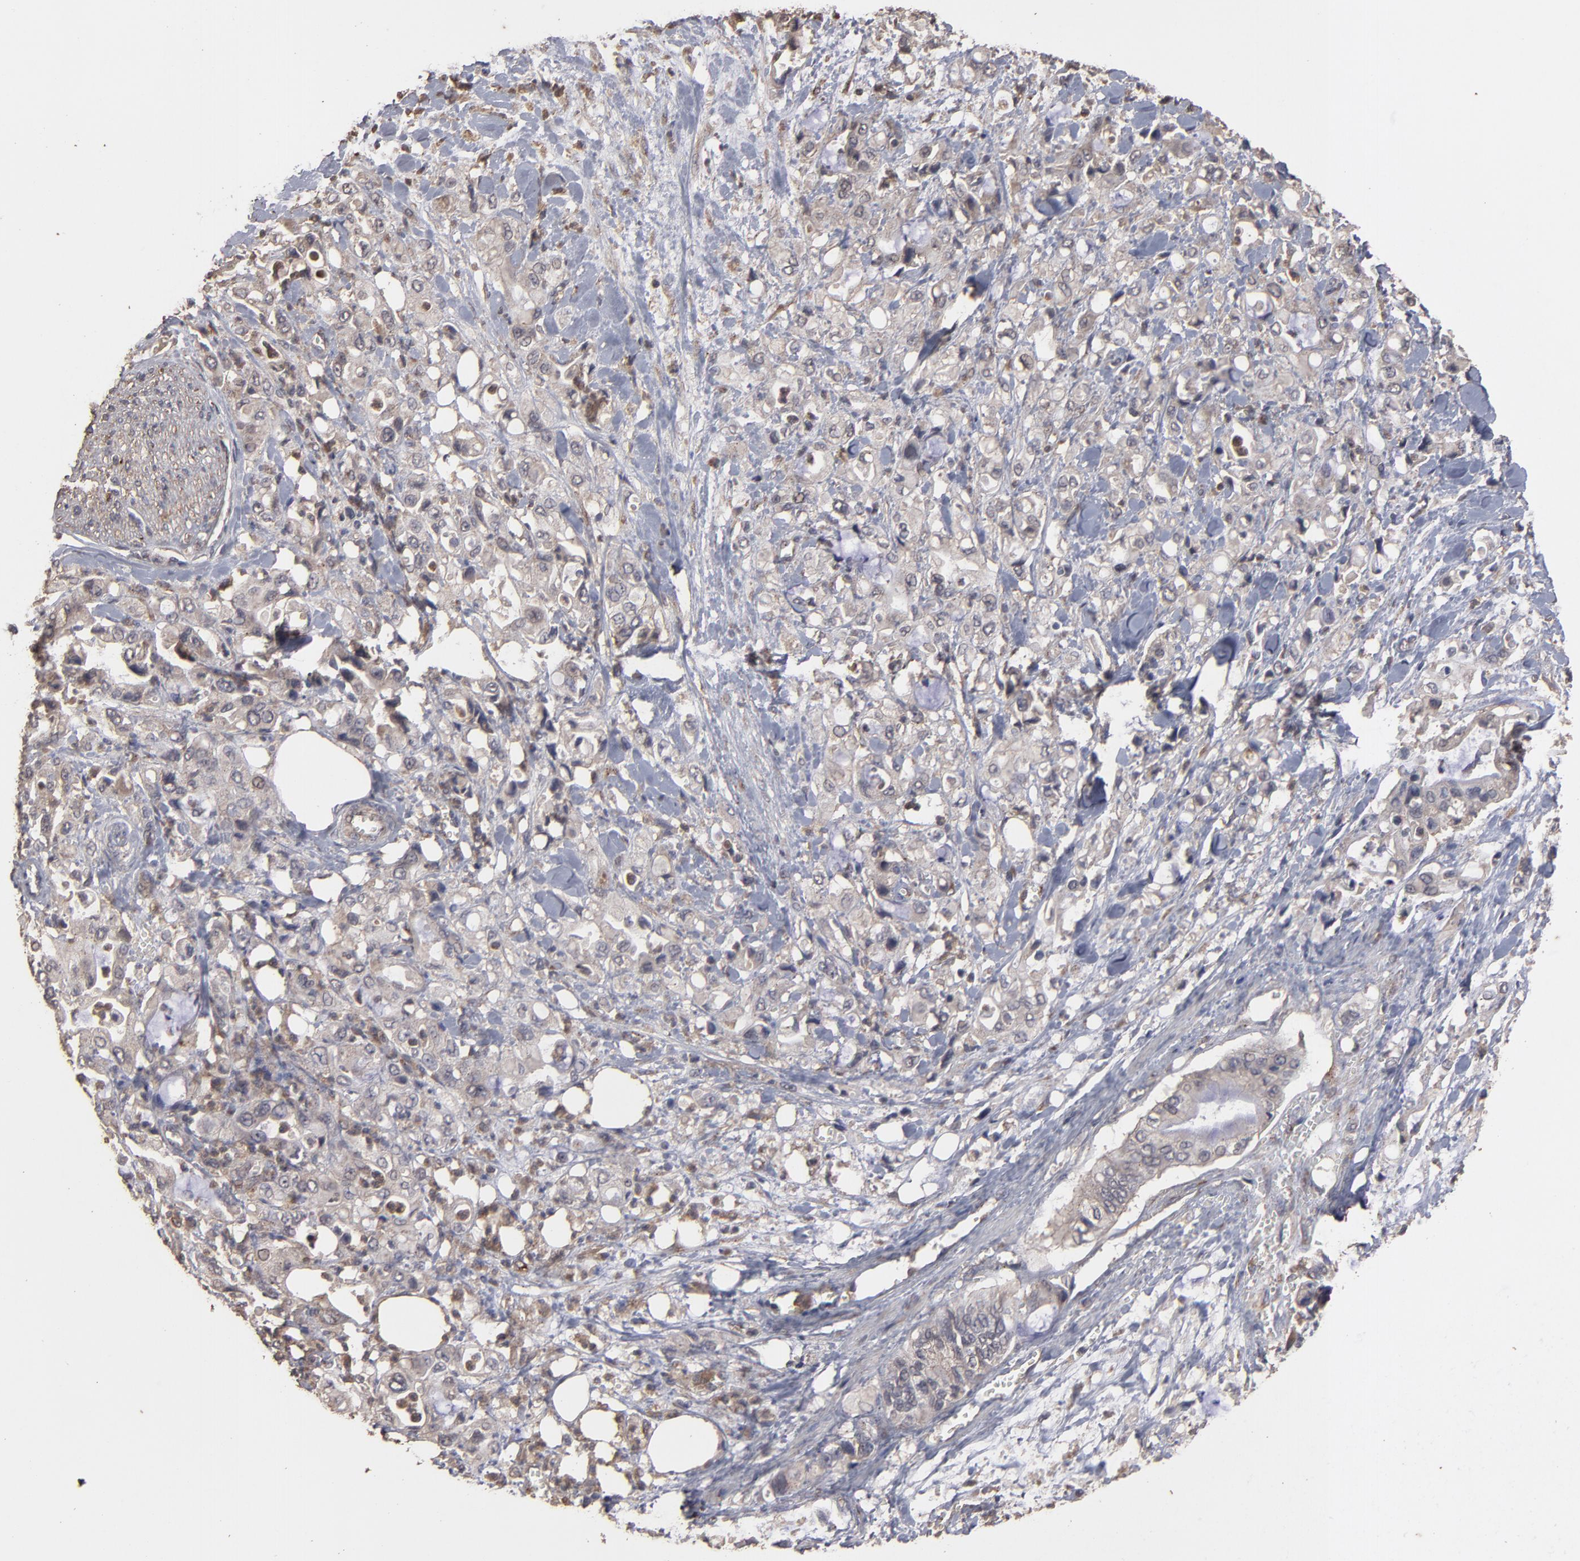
{"staining": {"intensity": "weak", "quantity": ">75%", "location": "cytoplasmic/membranous"}, "tissue": "pancreatic cancer", "cell_type": "Tumor cells", "image_type": "cancer", "snomed": [{"axis": "morphology", "description": "Adenocarcinoma, NOS"}, {"axis": "topography", "description": "Pancreas"}], "caption": "Pancreatic cancer stained with immunohistochemistry (IHC) reveals weak cytoplasmic/membranous positivity in approximately >75% of tumor cells.", "gene": "MMP2", "patient": {"sex": "male", "age": 70}}